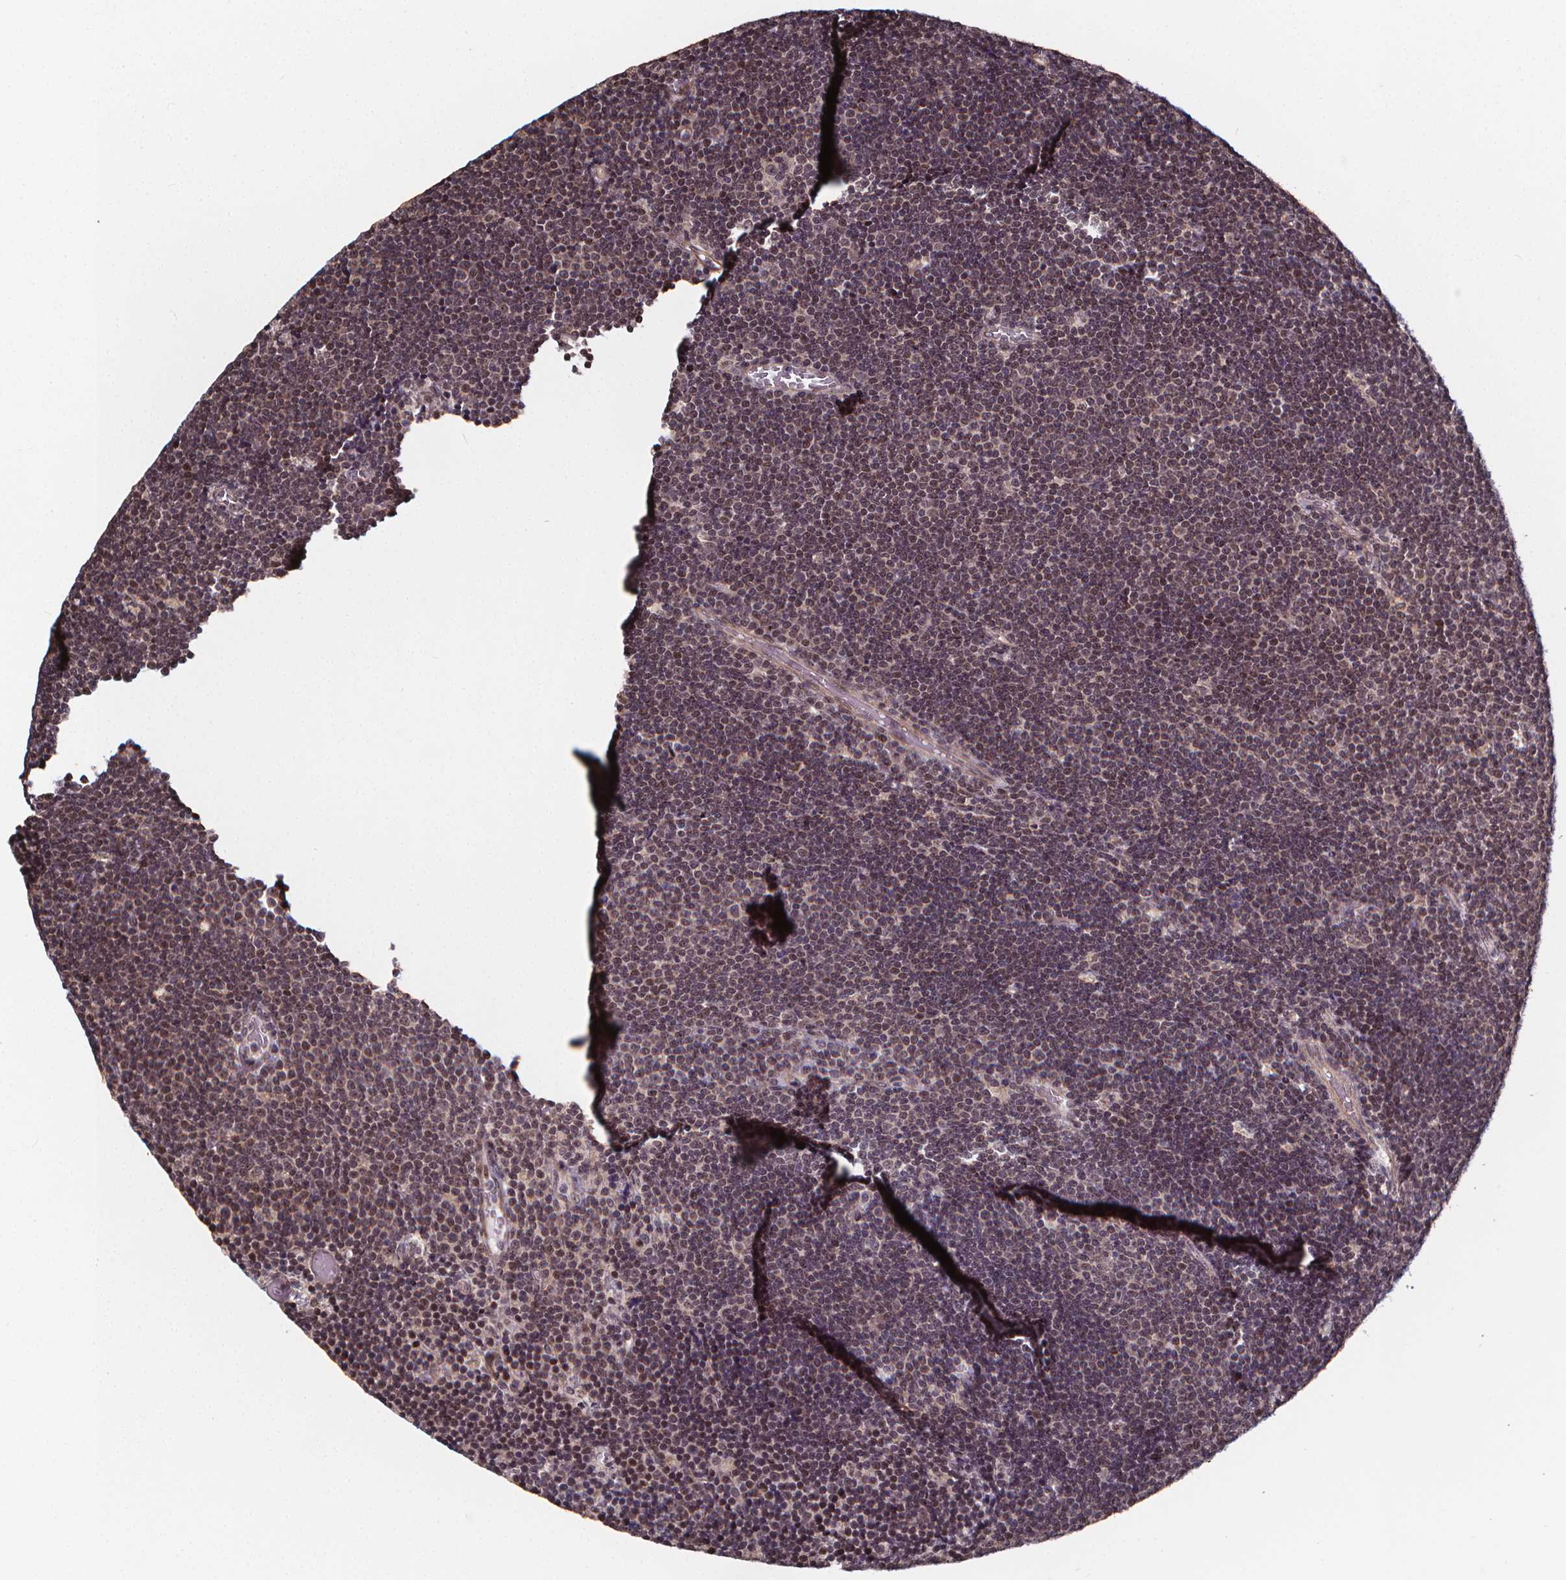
{"staining": {"intensity": "weak", "quantity": "<25%", "location": "nuclear"}, "tissue": "lymphoma", "cell_type": "Tumor cells", "image_type": "cancer", "snomed": [{"axis": "morphology", "description": "Malignant lymphoma, non-Hodgkin's type, Low grade"}, {"axis": "topography", "description": "Brain"}], "caption": "Tumor cells are negative for brown protein staining in lymphoma.", "gene": "DDIT3", "patient": {"sex": "female", "age": 66}}